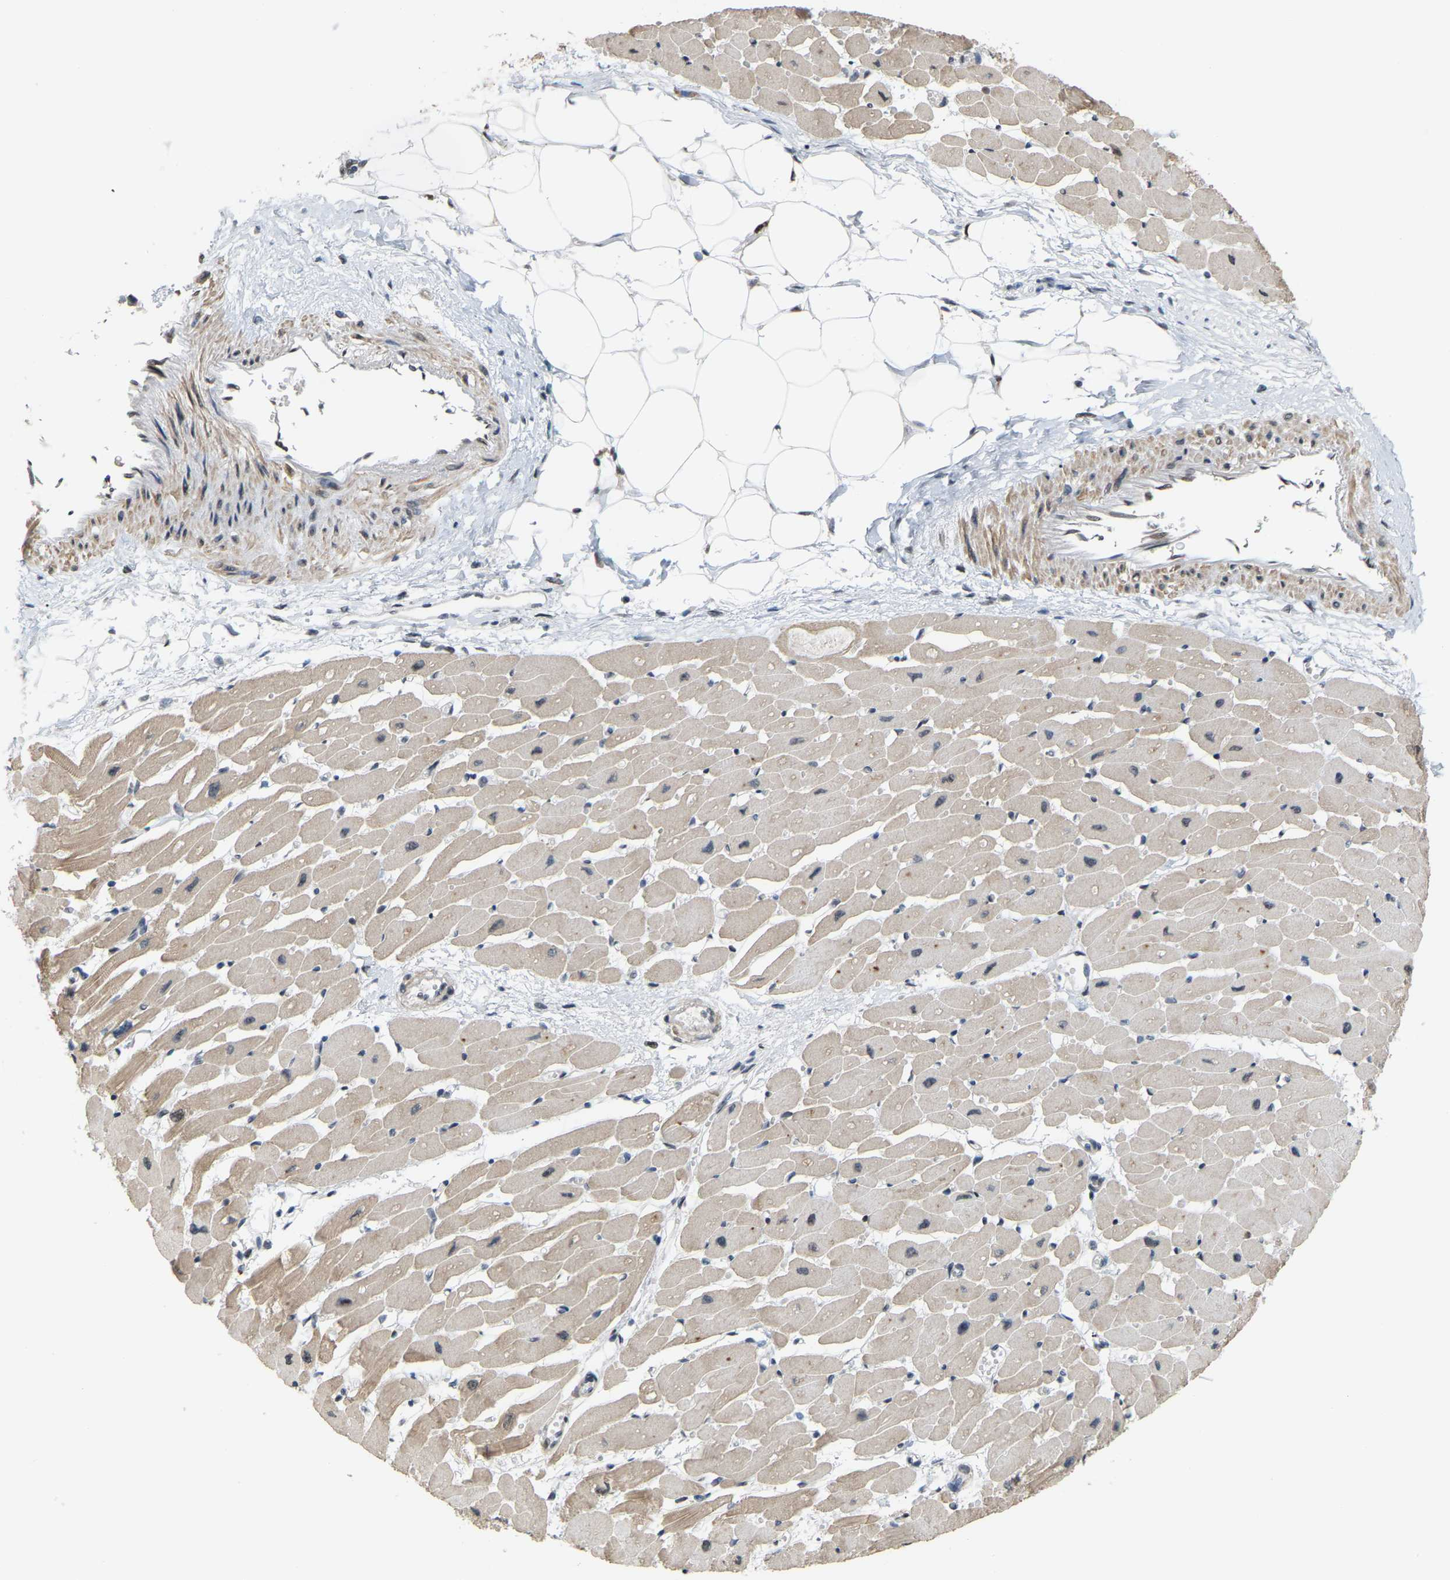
{"staining": {"intensity": "moderate", "quantity": ">75%", "location": "cytoplasmic/membranous"}, "tissue": "heart muscle", "cell_type": "Cardiomyocytes", "image_type": "normal", "snomed": [{"axis": "morphology", "description": "Normal tissue, NOS"}, {"axis": "topography", "description": "Heart"}], "caption": "DAB (3,3'-diaminobenzidine) immunohistochemical staining of unremarkable human heart muscle reveals moderate cytoplasmic/membranous protein expression in about >75% of cardiomyocytes.", "gene": "CROT", "patient": {"sex": "female", "age": 54}}